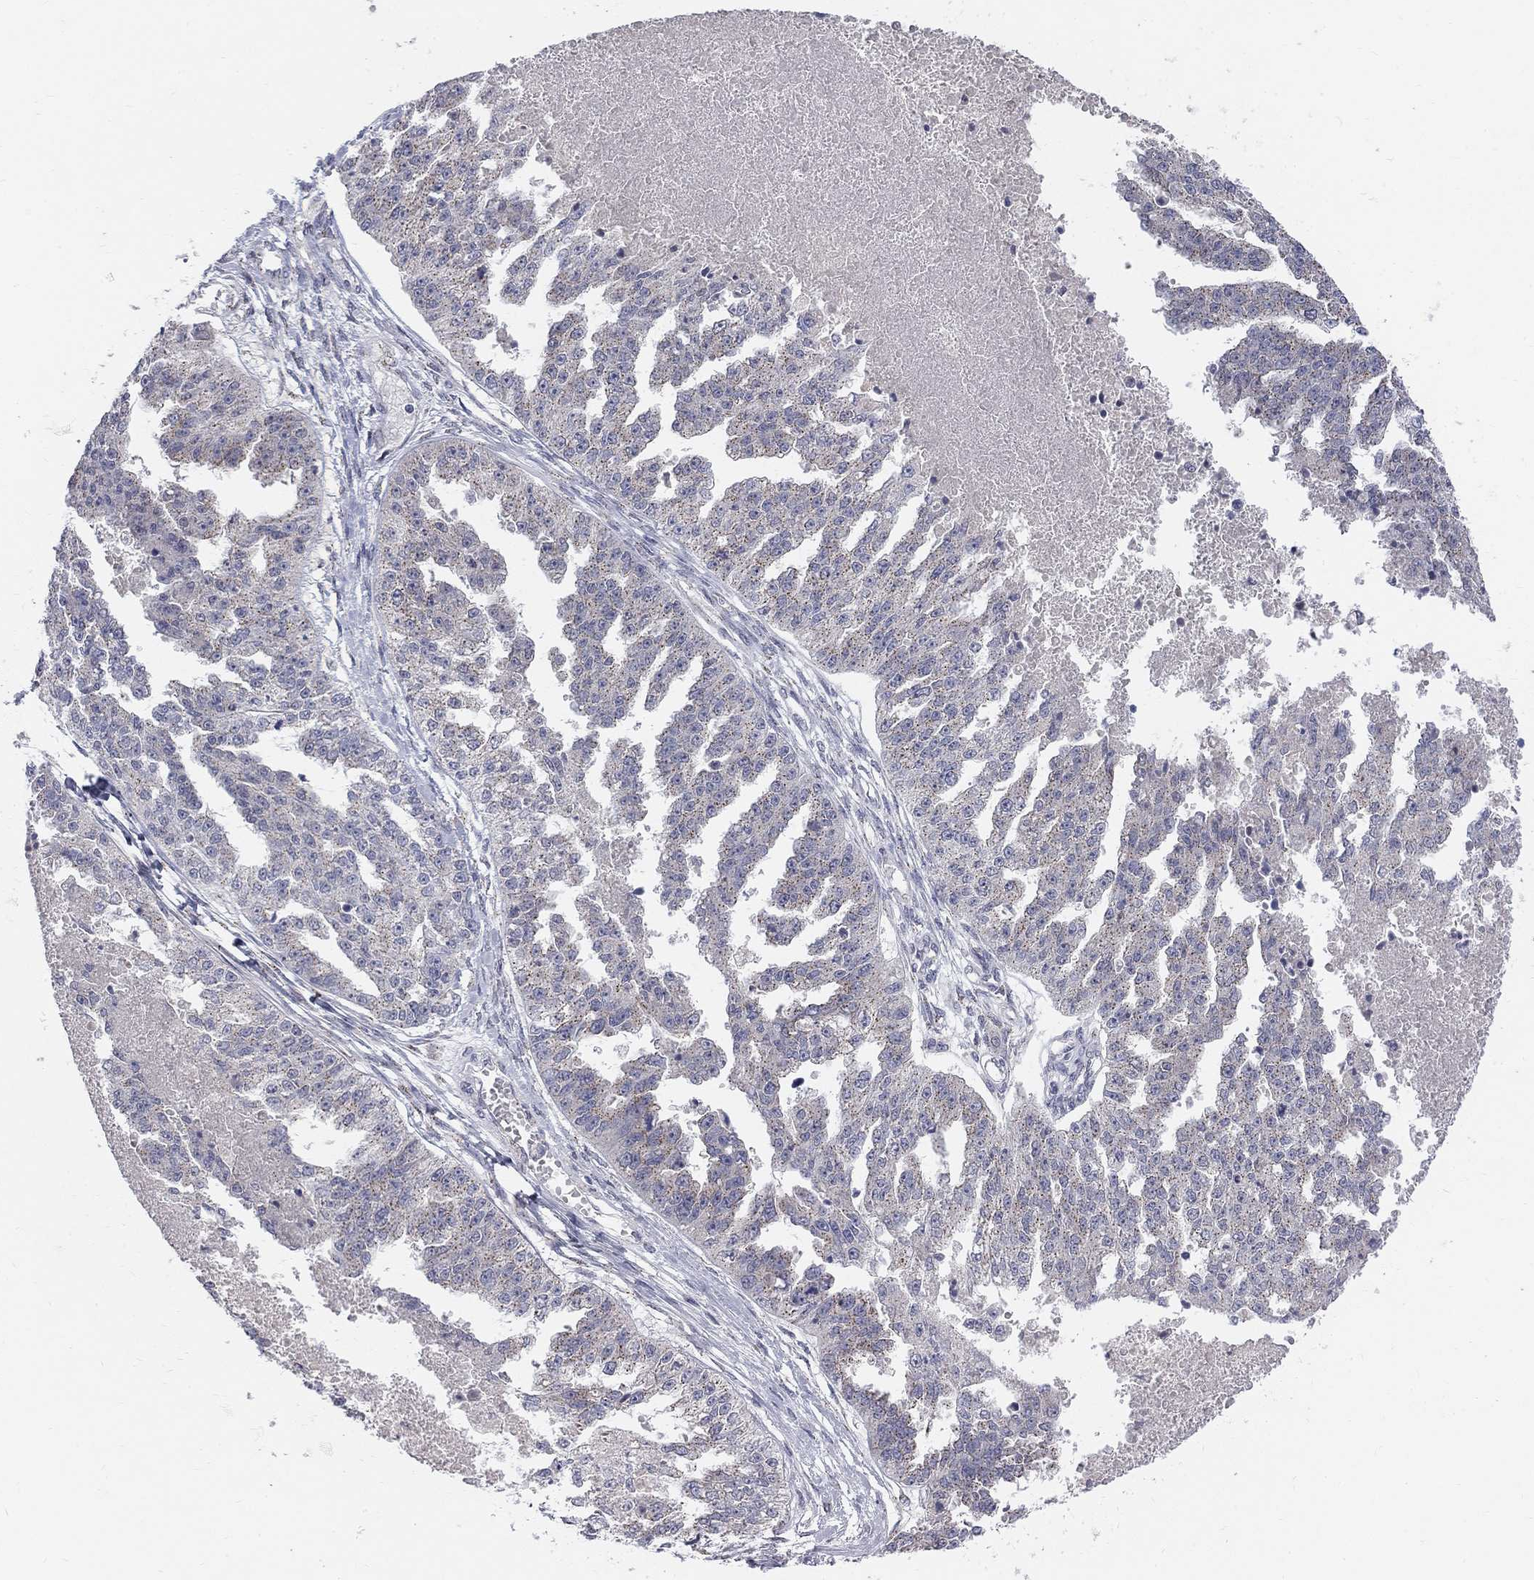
{"staining": {"intensity": "negative", "quantity": "none", "location": "none"}, "tissue": "ovarian cancer", "cell_type": "Tumor cells", "image_type": "cancer", "snomed": [{"axis": "morphology", "description": "Cystadenocarcinoma, serous, NOS"}, {"axis": "topography", "description": "Ovary"}], "caption": "The image demonstrates no staining of tumor cells in serous cystadenocarcinoma (ovarian).", "gene": "PANK3", "patient": {"sex": "female", "age": 58}}